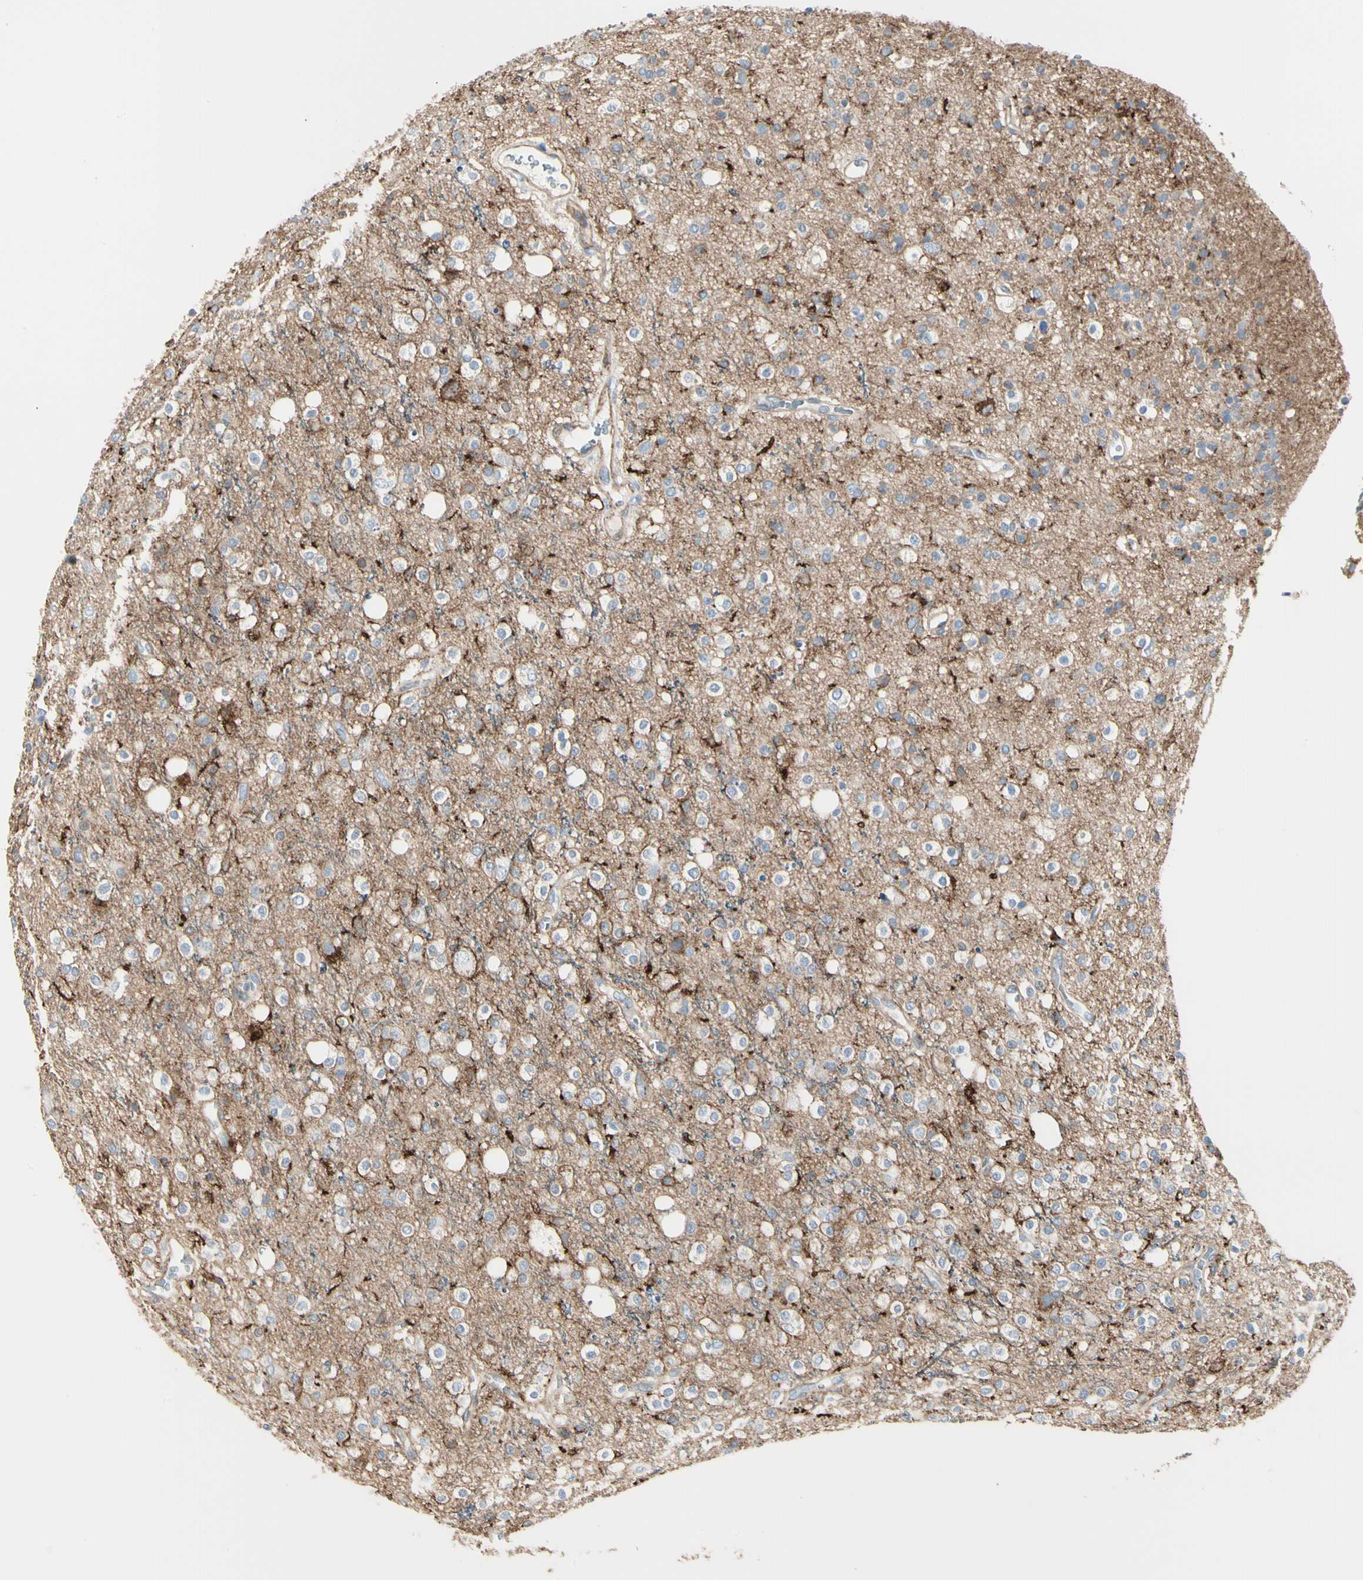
{"staining": {"intensity": "strong", "quantity": "<25%", "location": "cytoplasmic/membranous"}, "tissue": "glioma", "cell_type": "Tumor cells", "image_type": "cancer", "snomed": [{"axis": "morphology", "description": "Glioma, malignant, High grade"}, {"axis": "topography", "description": "Brain"}], "caption": "About <25% of tumor cells in glioma demonstrate strong cytoplasmic/membranous protein expression as visualized by brown immunohistochemical staining.", "gene": "CLEC2B", "patient": {"sex": "male", "age": 47}}